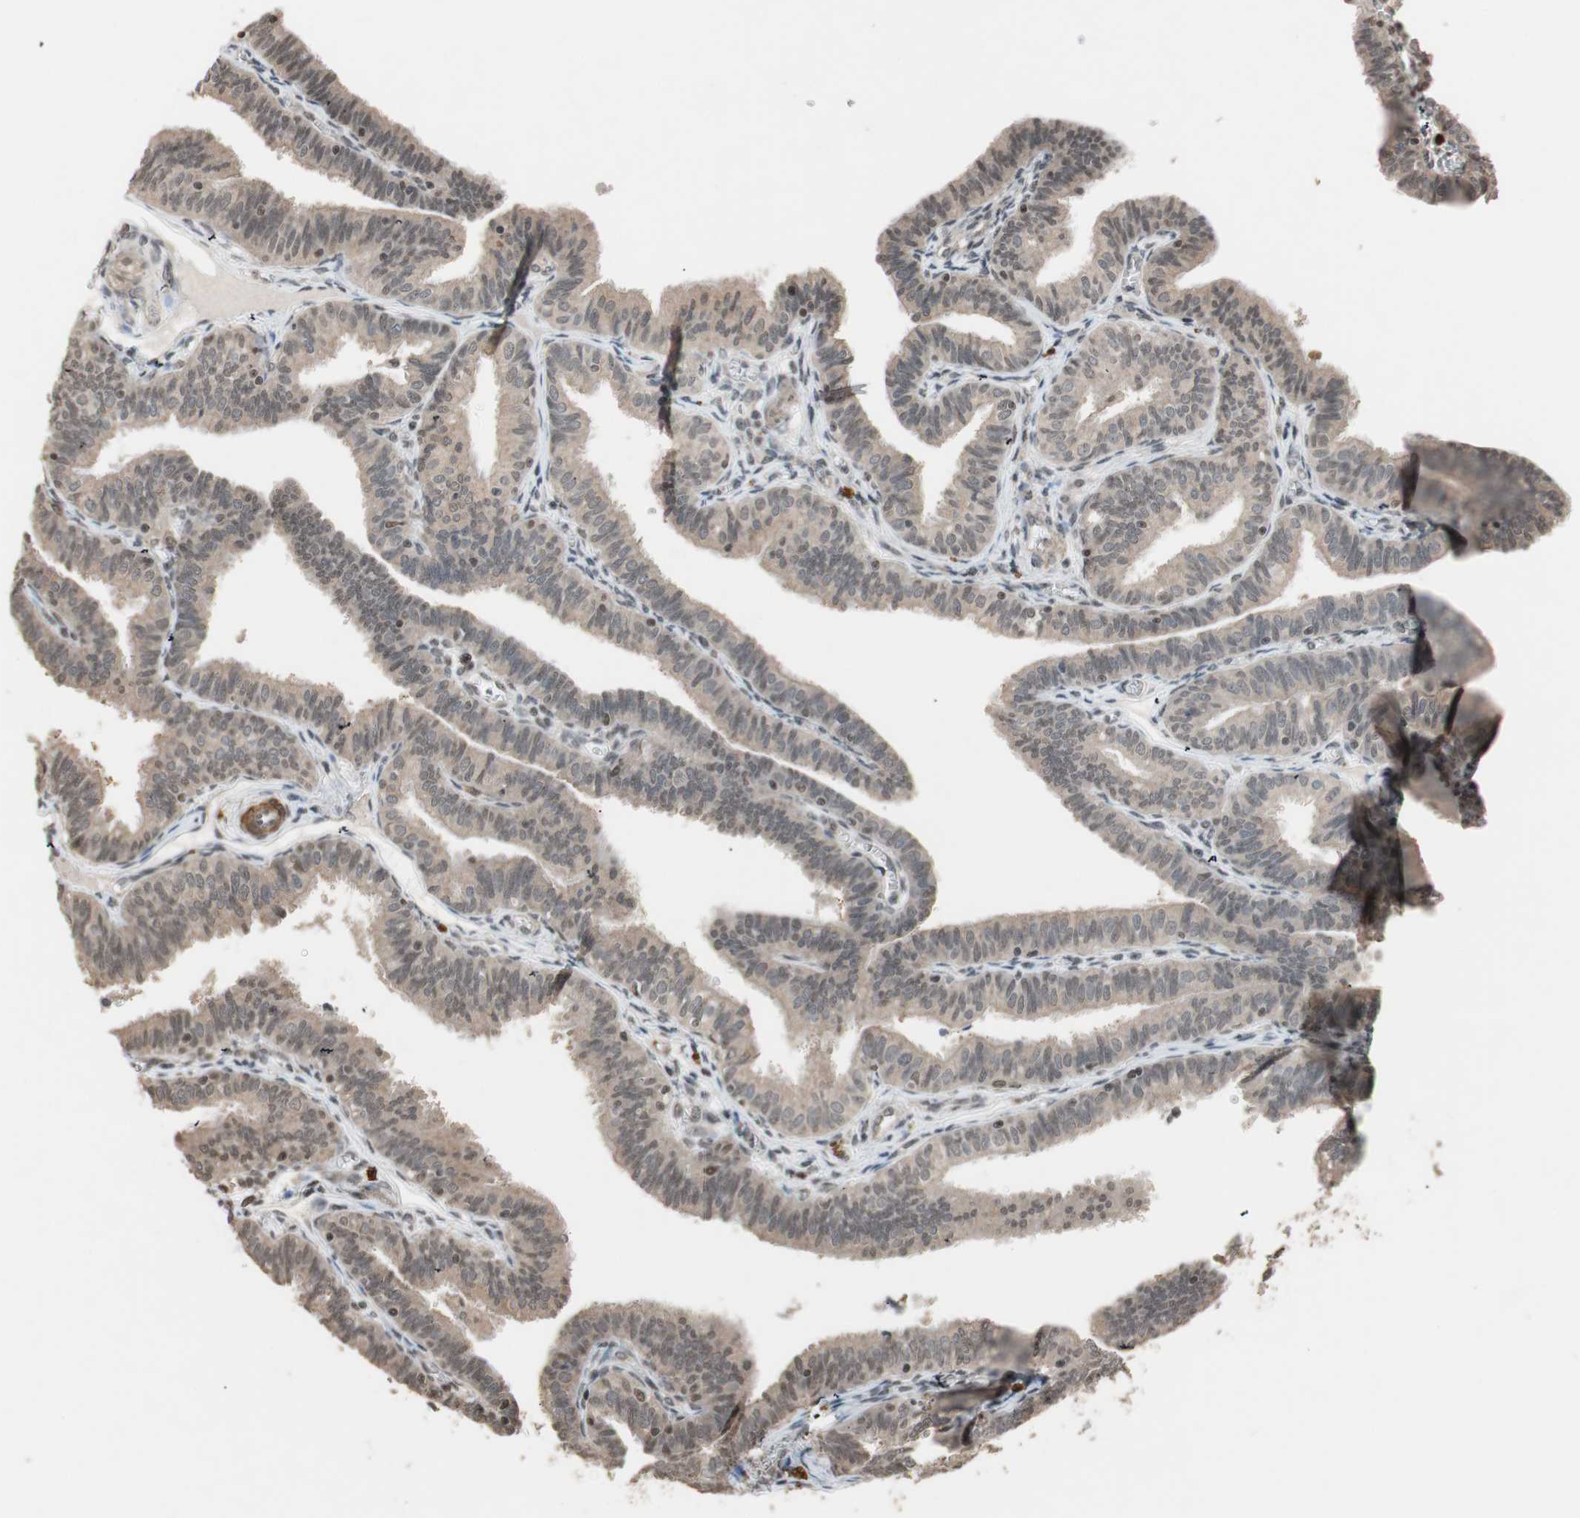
{"staining": {"intensity": "weak", "quantity": "25%-75%", "location": "cytoplasmic/membranous,nuclear"}, "tissue": "fallopian tube", "cell_type": "Glandular cells", "image_type": "normal", "snomed": [{"axis": "morphology", "description": "Normal tissue, NOS"}, {"axis": "topography", "description": "Fallopian tube"}], "caption": "The image demonstrates staining of benign fallopian tube, revealing weak cytoplasmic/membranous,nuclear protein positivity (brown color) within glandular cells.", "gene": "DRAP1", "patient": {"sex": "female", "age": 46}}